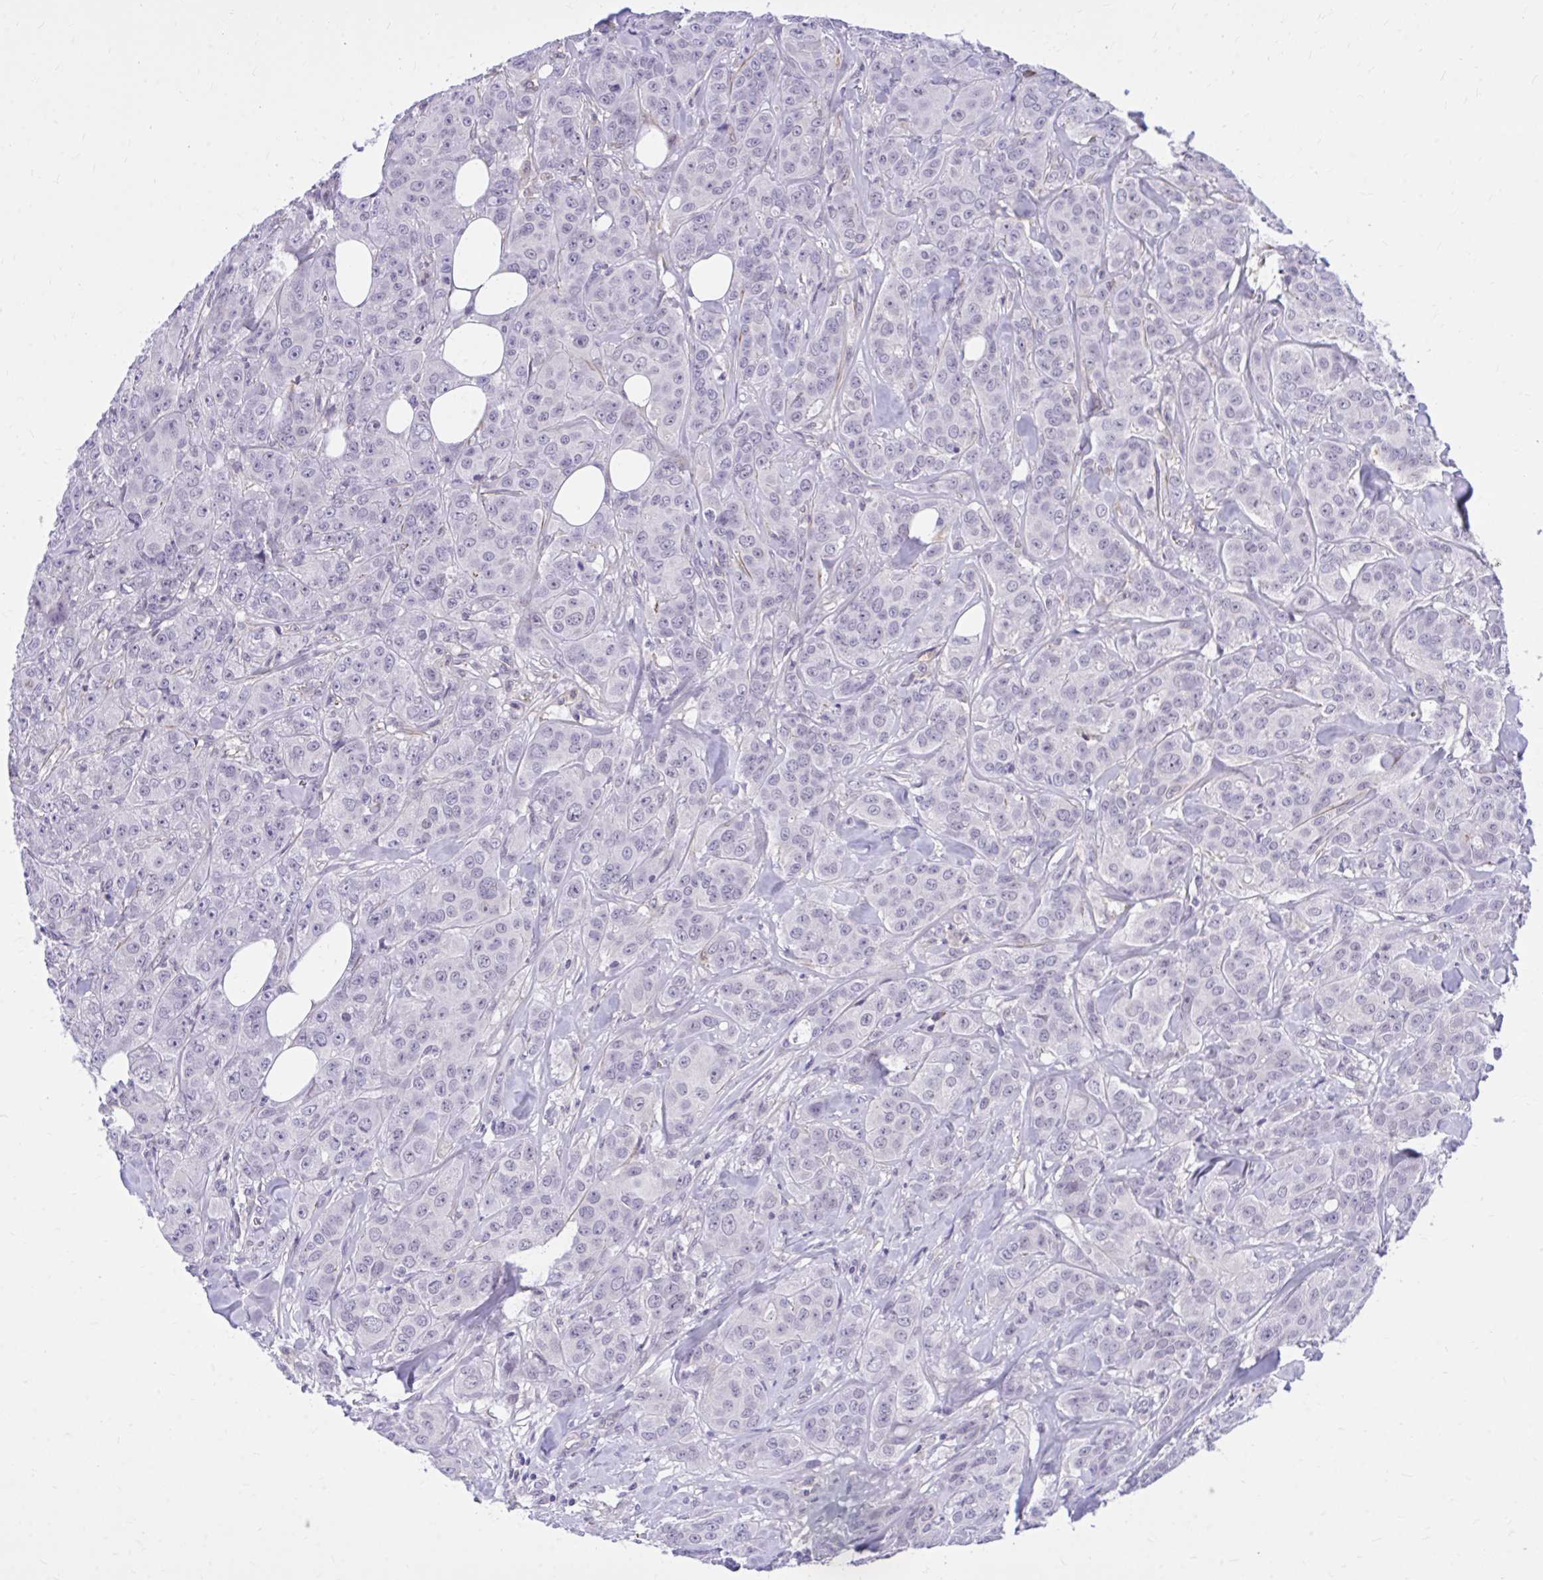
{"staining": {"intensity": "negative", "quantity": "none", "location": "none"}, "tissue": "breast cancer", "cell_type": "Tumor cells", "image_type": "cancer", "snomed": [{"axis": "morphology", "description": "Normal tissue, NOS"}, {"axis": "morphology", "description": "Duct carcinoma"}, {"axis": "topography", "description": "Breast"}], "caption": "Immunohistochemical staining of human breast infiltrating ductal carcinoma shows no significant expression in tumor cells.", "gene": "ZBTB25", "patient": {"sex": "female", "age": 43}}